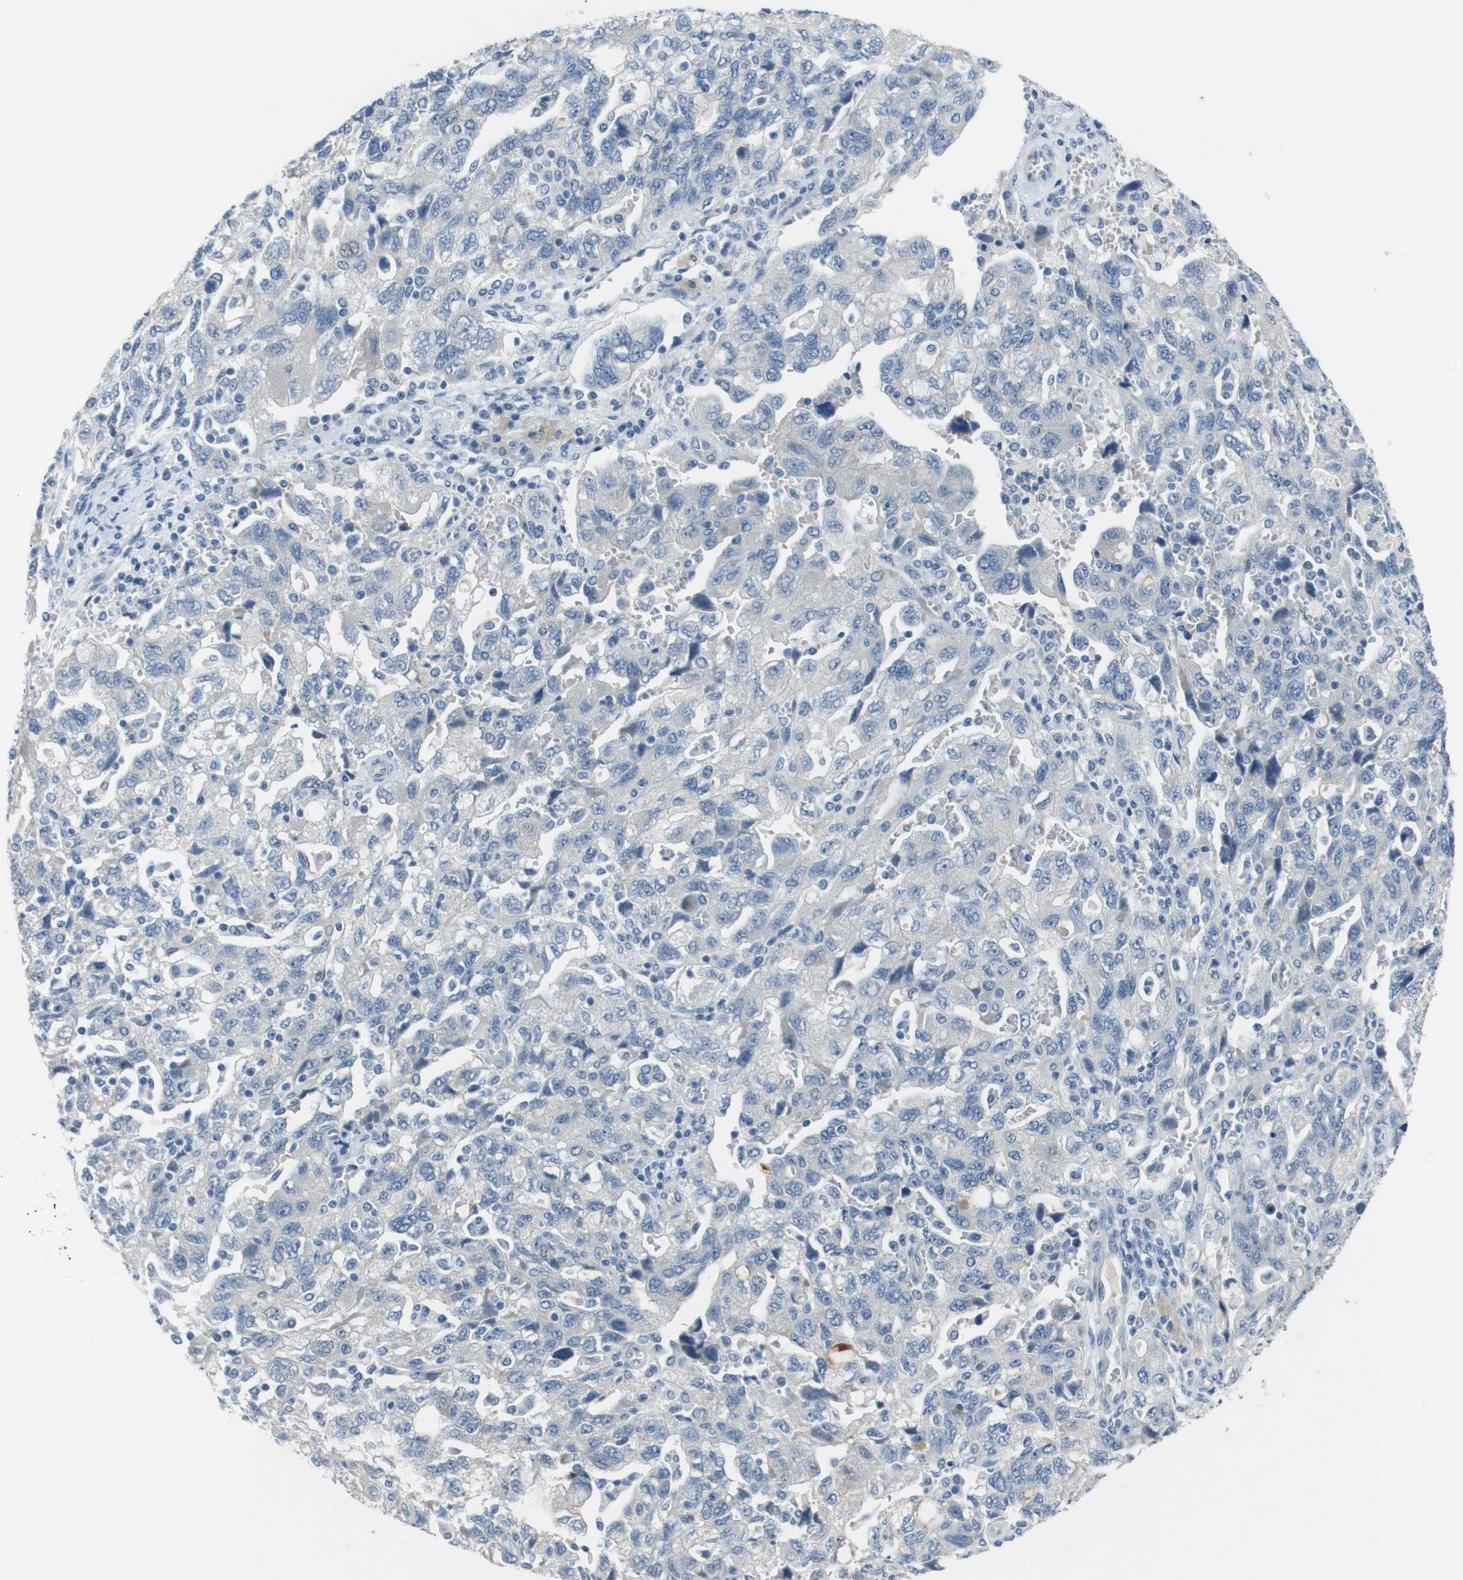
{"staining": {"intensity": "negative", "quantity": "none", "location": "none"}, "tissue": "ovarian cancer", "cell_type": "Tumor cells", "image_type": "cancer", "snomed": [{"axis": "morphology", "description": "Carcinoma, NOS"}, {"axis": "morphology", "description": "Cystadenocarcinoma, serous, NOS"}, {"axis": "topography", "description": "Ovary"}], "caption": "There is no significant staining in tumor cells of ovarian cancer (carcinoma).", "gene": "HRH2", "patient": {"sex": "female", "age": 69}}